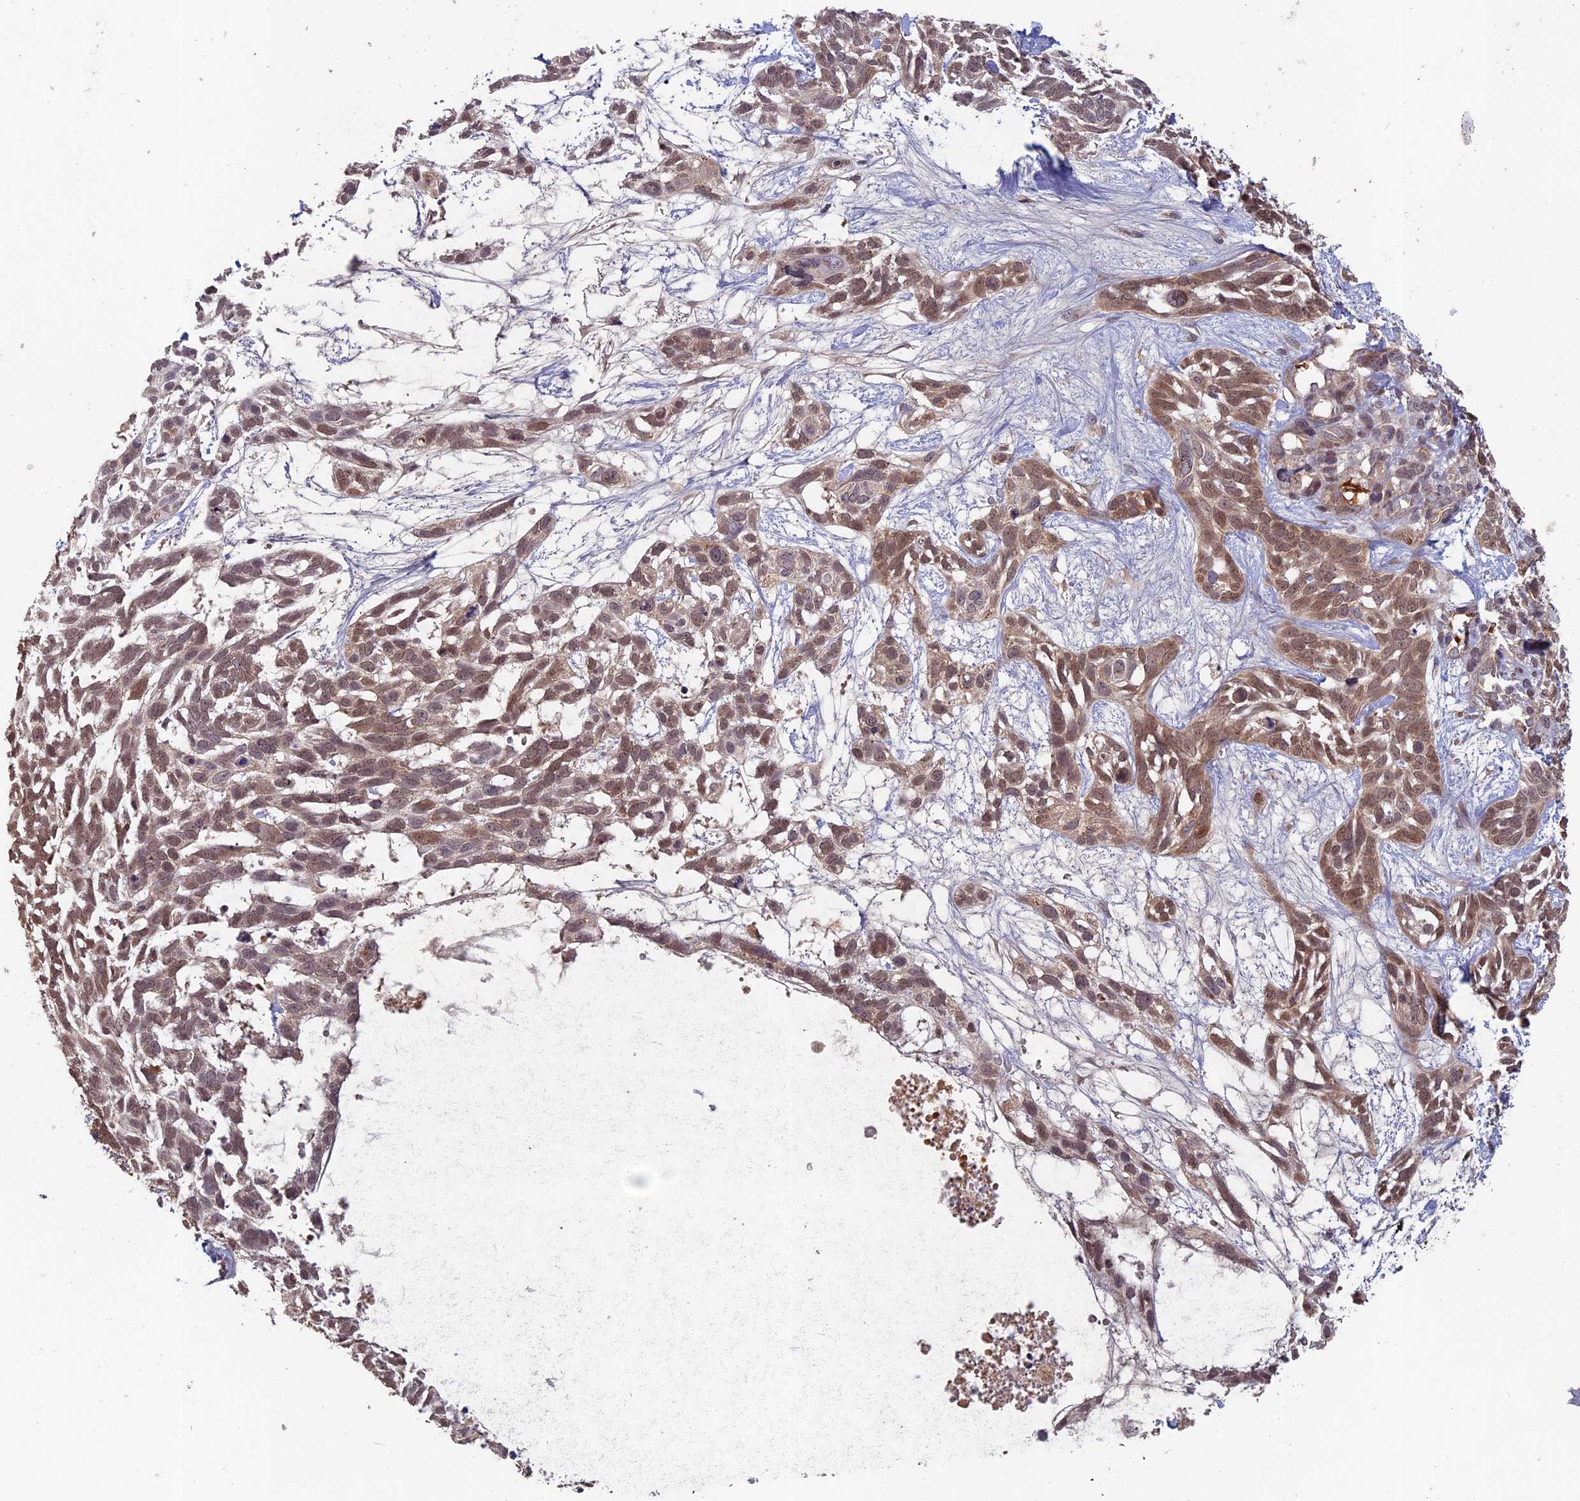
{"staining": {"intensity": "moderate", "quantity": ">75%", "location": "cytoplasmic/membranous,nuclear"}, "tissue": "skin cancer", "cell_type": "Tumor cells", "image_type": "cancer", "snomed": [{"axis": "morphology", "description": "Basal cell carcinoma"}, {"axis": "topography", "description": "Skin"}], "caption": "A high-resolution image shows immunohistochemistry staining of skin basal cell carcinoma, which reveals moderate cytoplasmic/membranous and nuclear staining in about >75% of tumor cells.", "gene": "RCCD1", "patient": {"sex": "male", "age": 88}}